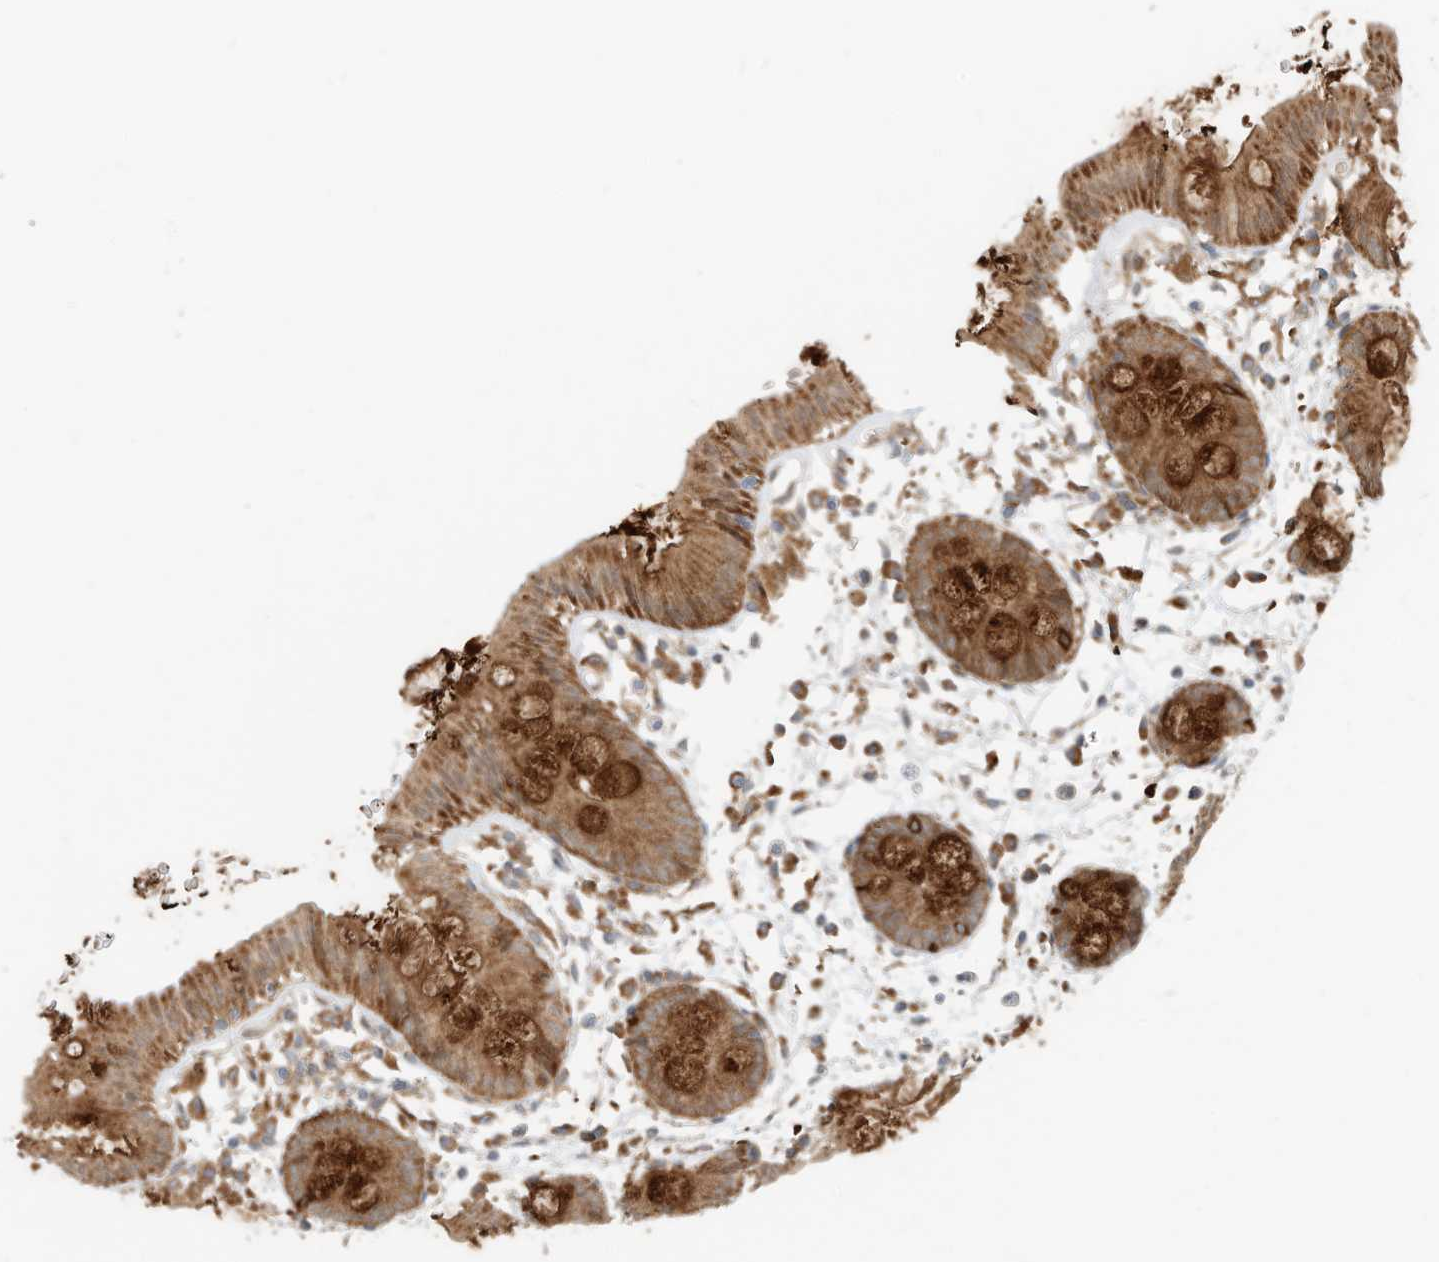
{"staining": {"intensity": "moderate", "quantity": ">75%", "location": "cytoplasmic/membranous"}, "tissue": "colon", "cell_type": "Endothelial cells", "image_type": "normal", "snomed": [{"axis": "morphology", "description": "Normal tissue, NOS"}, {"axis": "topography", "description": "Colon"}], "caption": "Endothelial cells reveal medium levels of moderate cytoplasmic/membranous expression in about >75% of cells in unremarkable human colon.", "gene": "CPAMD8", "patient": {"sex": "male", "age": 56}}